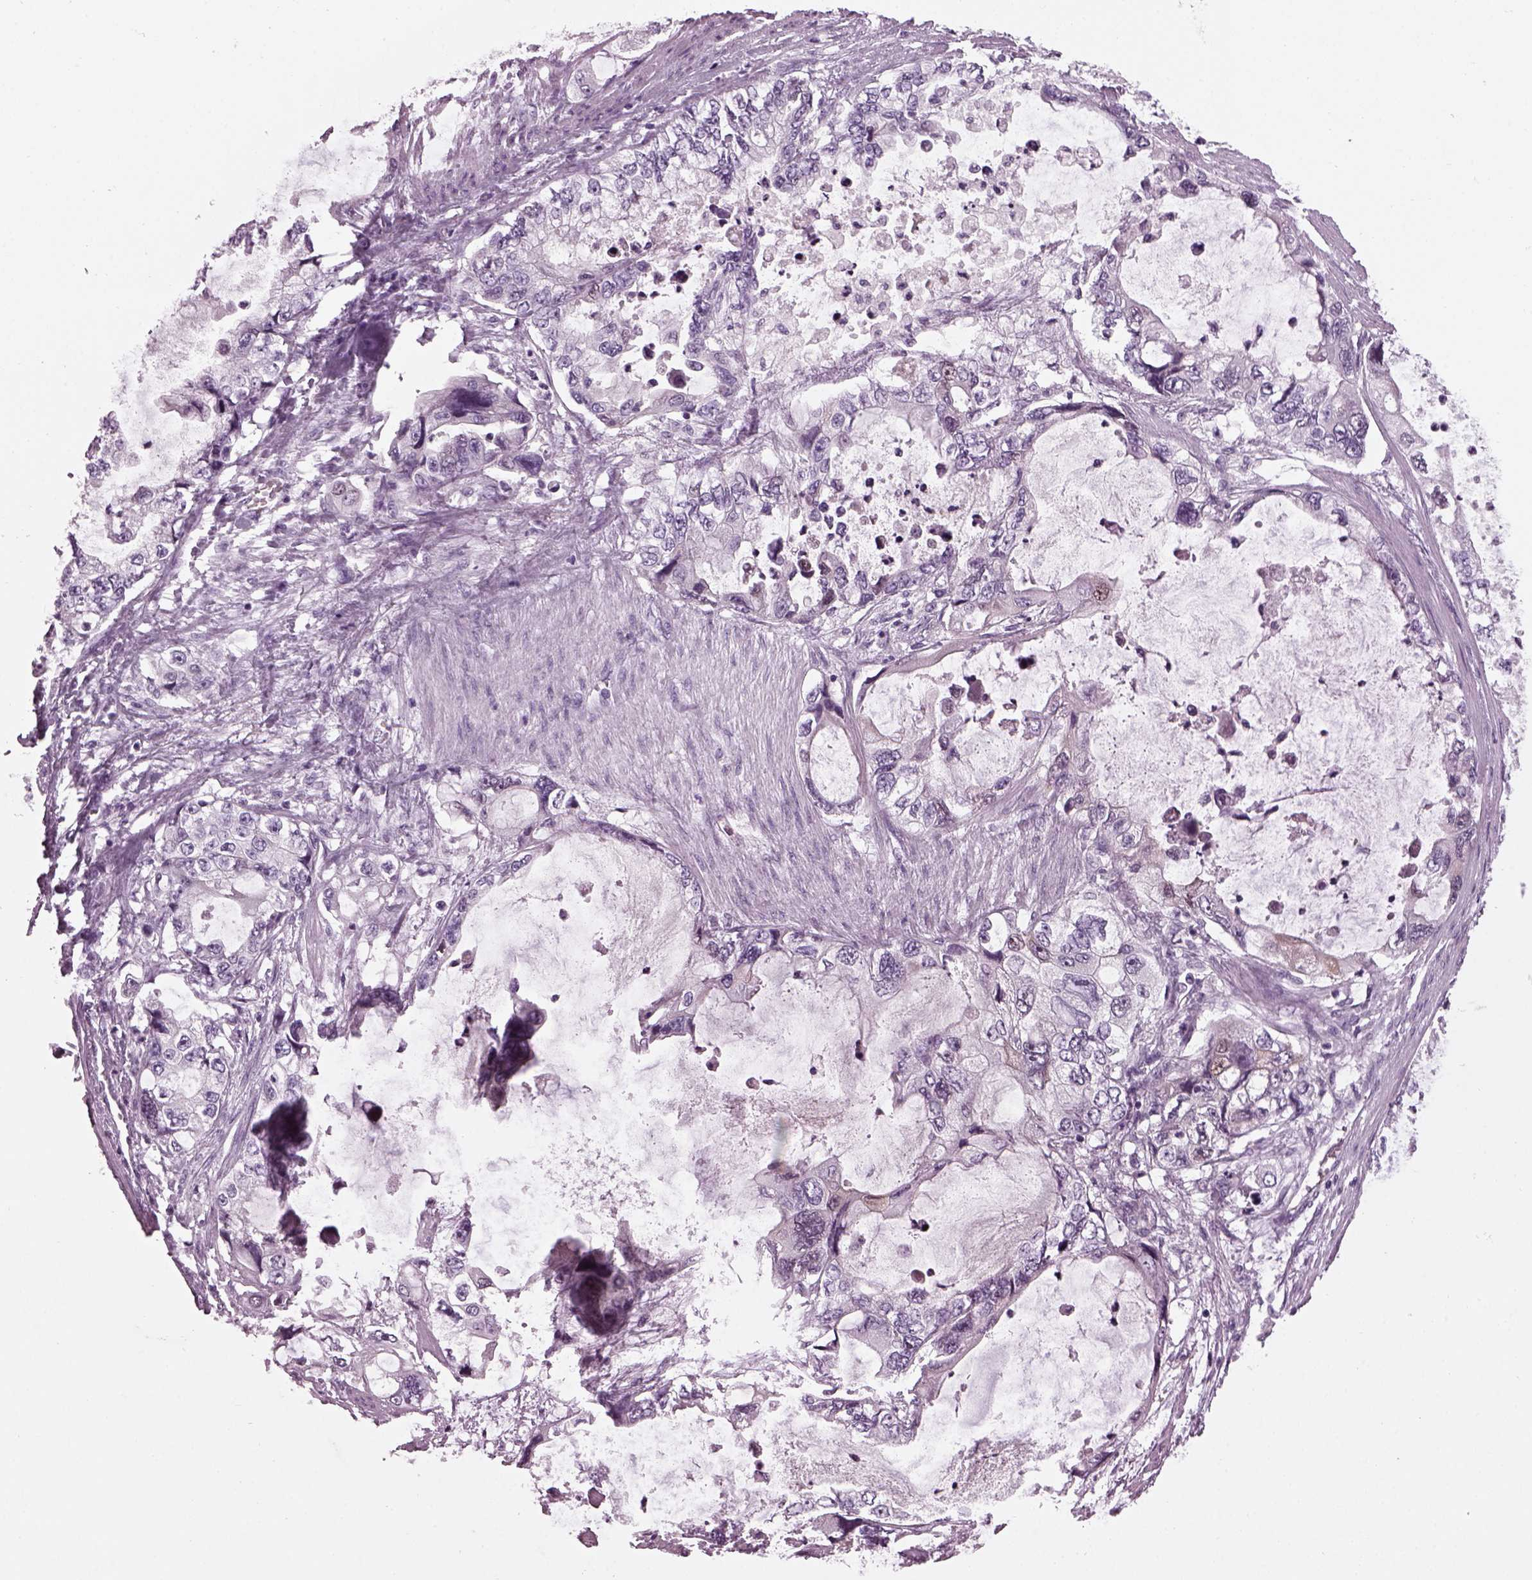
{"staining": {"intensity": "negative", "quantity": "none", "location": "none"}, "tissue": "stomach cancer", "cell_type": "Tumor cells", "image_type": "cancer", "snomed": [{"axis": "morphology", "description": "Adenocarcinoma, NOS"}, {"axis": "topography", "description": "Pancreas"}, {"axis": "topography", "description": "Stomach, upper"}, {"axis": "topography", "description": "Stomach"}], "caption": "A high-resolution image shows immunohistochemistry (IHC) staining of stomach cancer (adenocarcinoma), which shows no significant expression in tumor cells. The staining was performed using DAB to visualize the protein expression in brown, while the nuclei were stained in blue with hematoxylin (Magnification: 20x).", "gene": "DPYSL5", "patient": {"sex": "male", "age": 77}}